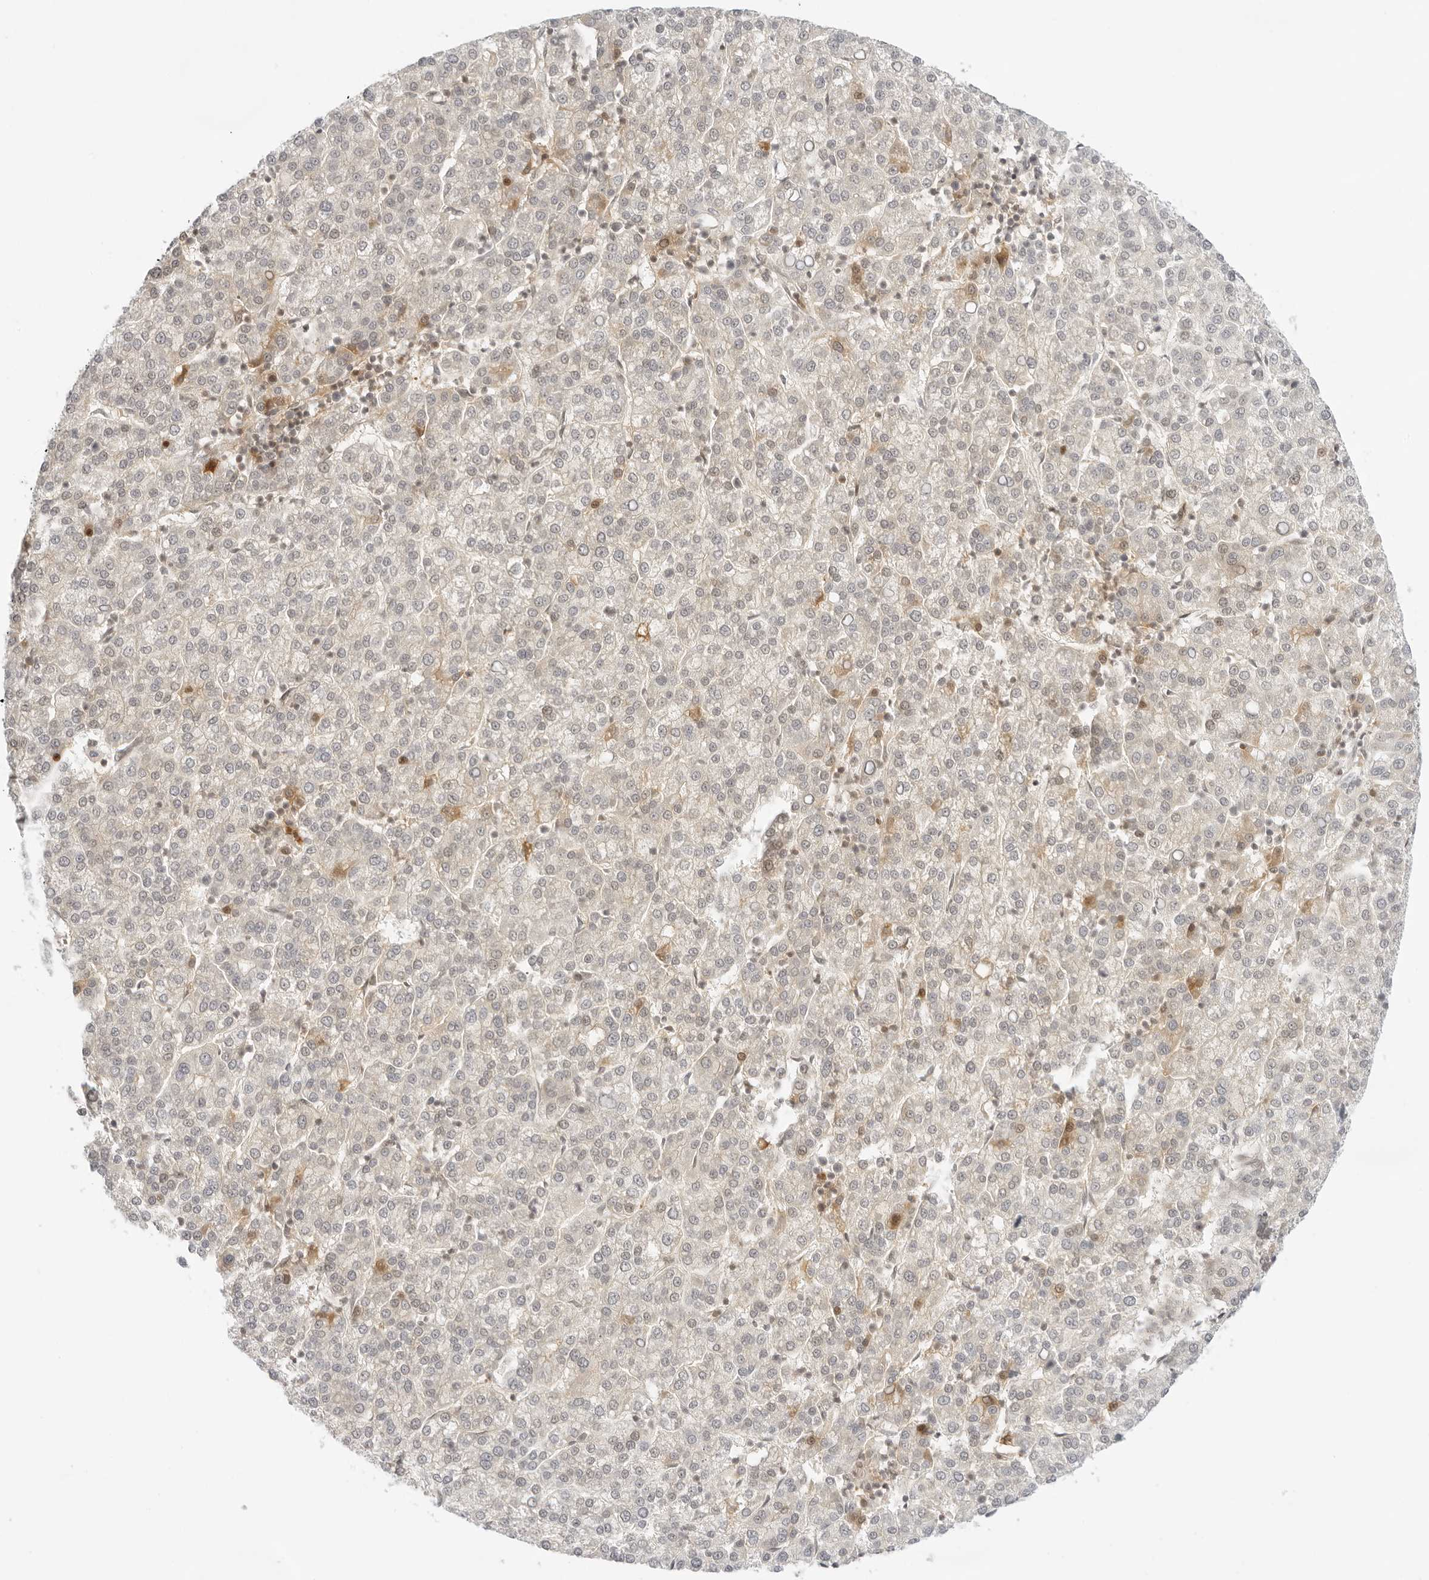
{"staining": {"intensity": "moderate", "quantity": "<25%", "location": "cytoplasmic/membranous"}, "tissue": "liver cancer", "cell_type": "Tumor cells", "image_type": "cancer", "snomed": [{"axis": "morphology", "description": "Carcinoma, Hepatocellular, NOS"}, {"axis": "topography", "description": "Liver"}], "caption": "The immunohistochemical stain shows moderate cytoplasmic/membranous positivity in tumor cells of liver cancer (hepatocellular carcinoma) tissue.", "gene": "TNFRSF14", "patient": {"sex": "female", "age": 58}}